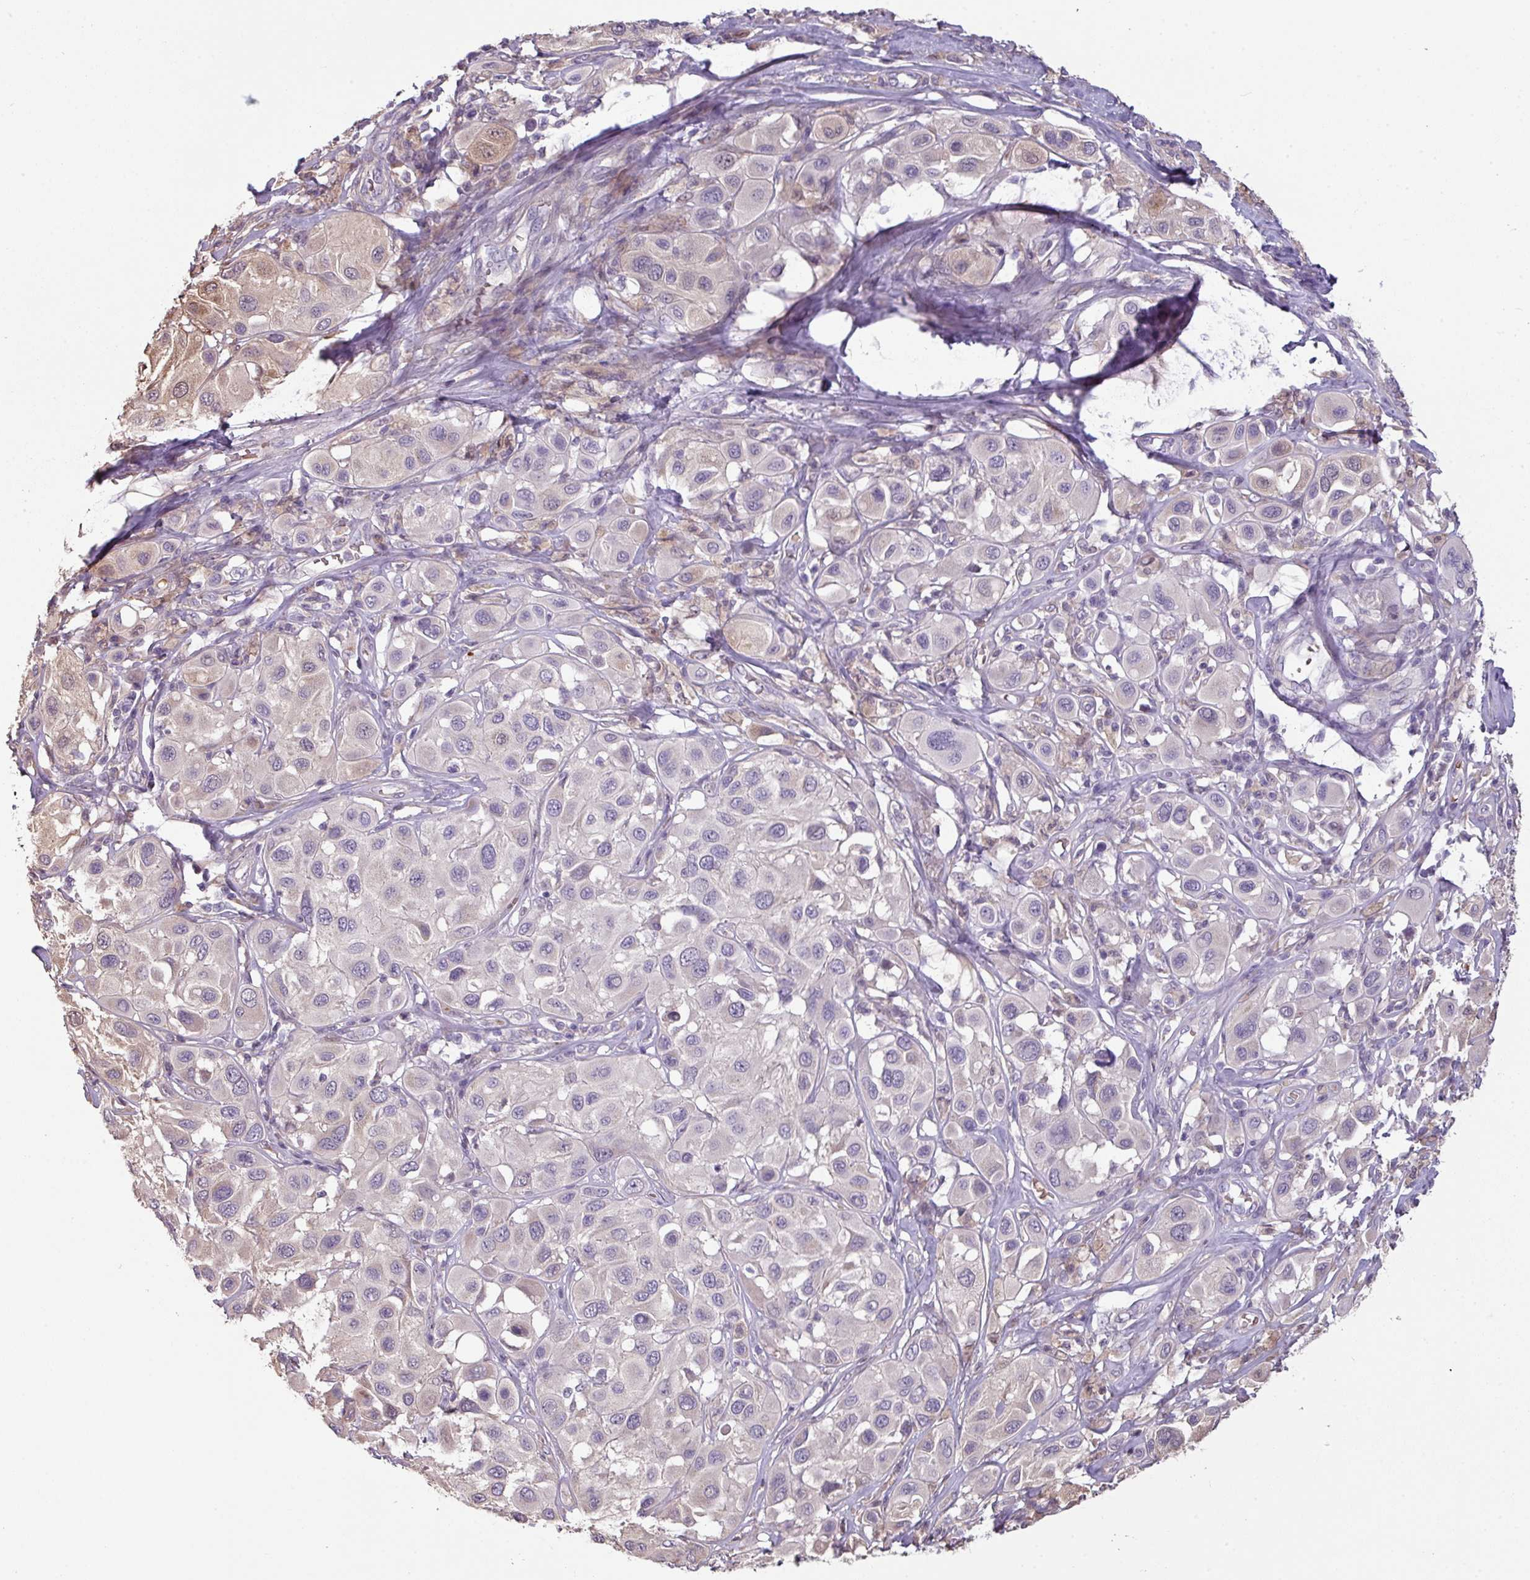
{"staining": {"intensity": "negative", "quantity": "none", "location": "none"}, "tissue": "melanoma", "cell_type": "Tumor cells", "image_type": "cancer", "snomed": [{"axis": "morphology", "description": "Malignant melanoma, Metastatic site"}, {"axis": "topography", "description": "Skin"}], "caption": "Tumor cells show no significant expression in melanoma. Nuclei are stained in blue.", "gene": "NHSL2", "patient": {"sex": "male", "age": 41}}